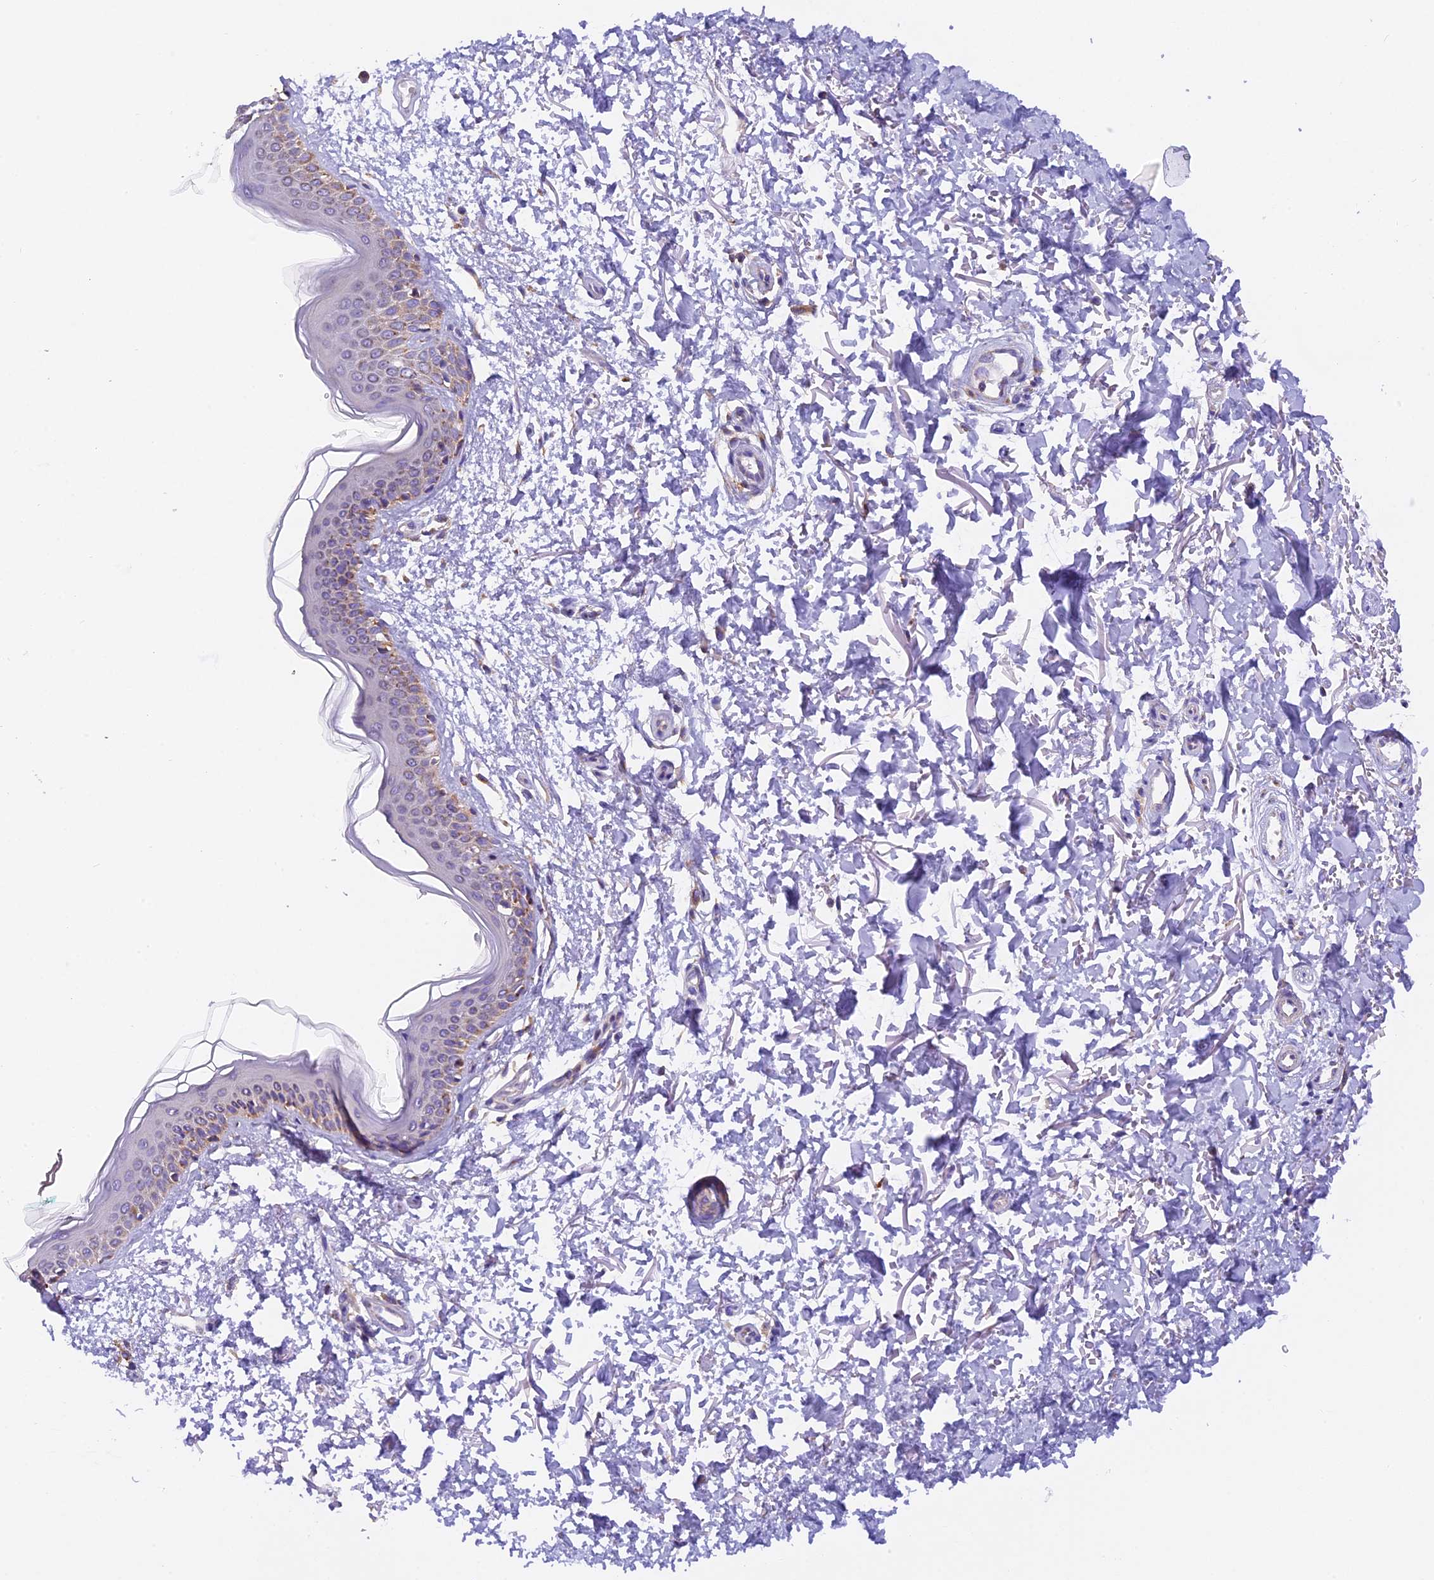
{"staining": {"intensity": "negative", "quantity": "none", "location": "none"}, "tissue": "skin", "cell_type": "Fibroblasts", "image_type": "normal", "snomed": [{"axis": "morphology", "description": "Normal tissue, NOS"}, {"axis": "topography", "description": "Skin"}], "caption": "Human skin stained for a protein using immunohistochemistry shows no positivity in fibroblasts.", "gene": "MGME1", "patient": {"sex": "male", "age": 66}}